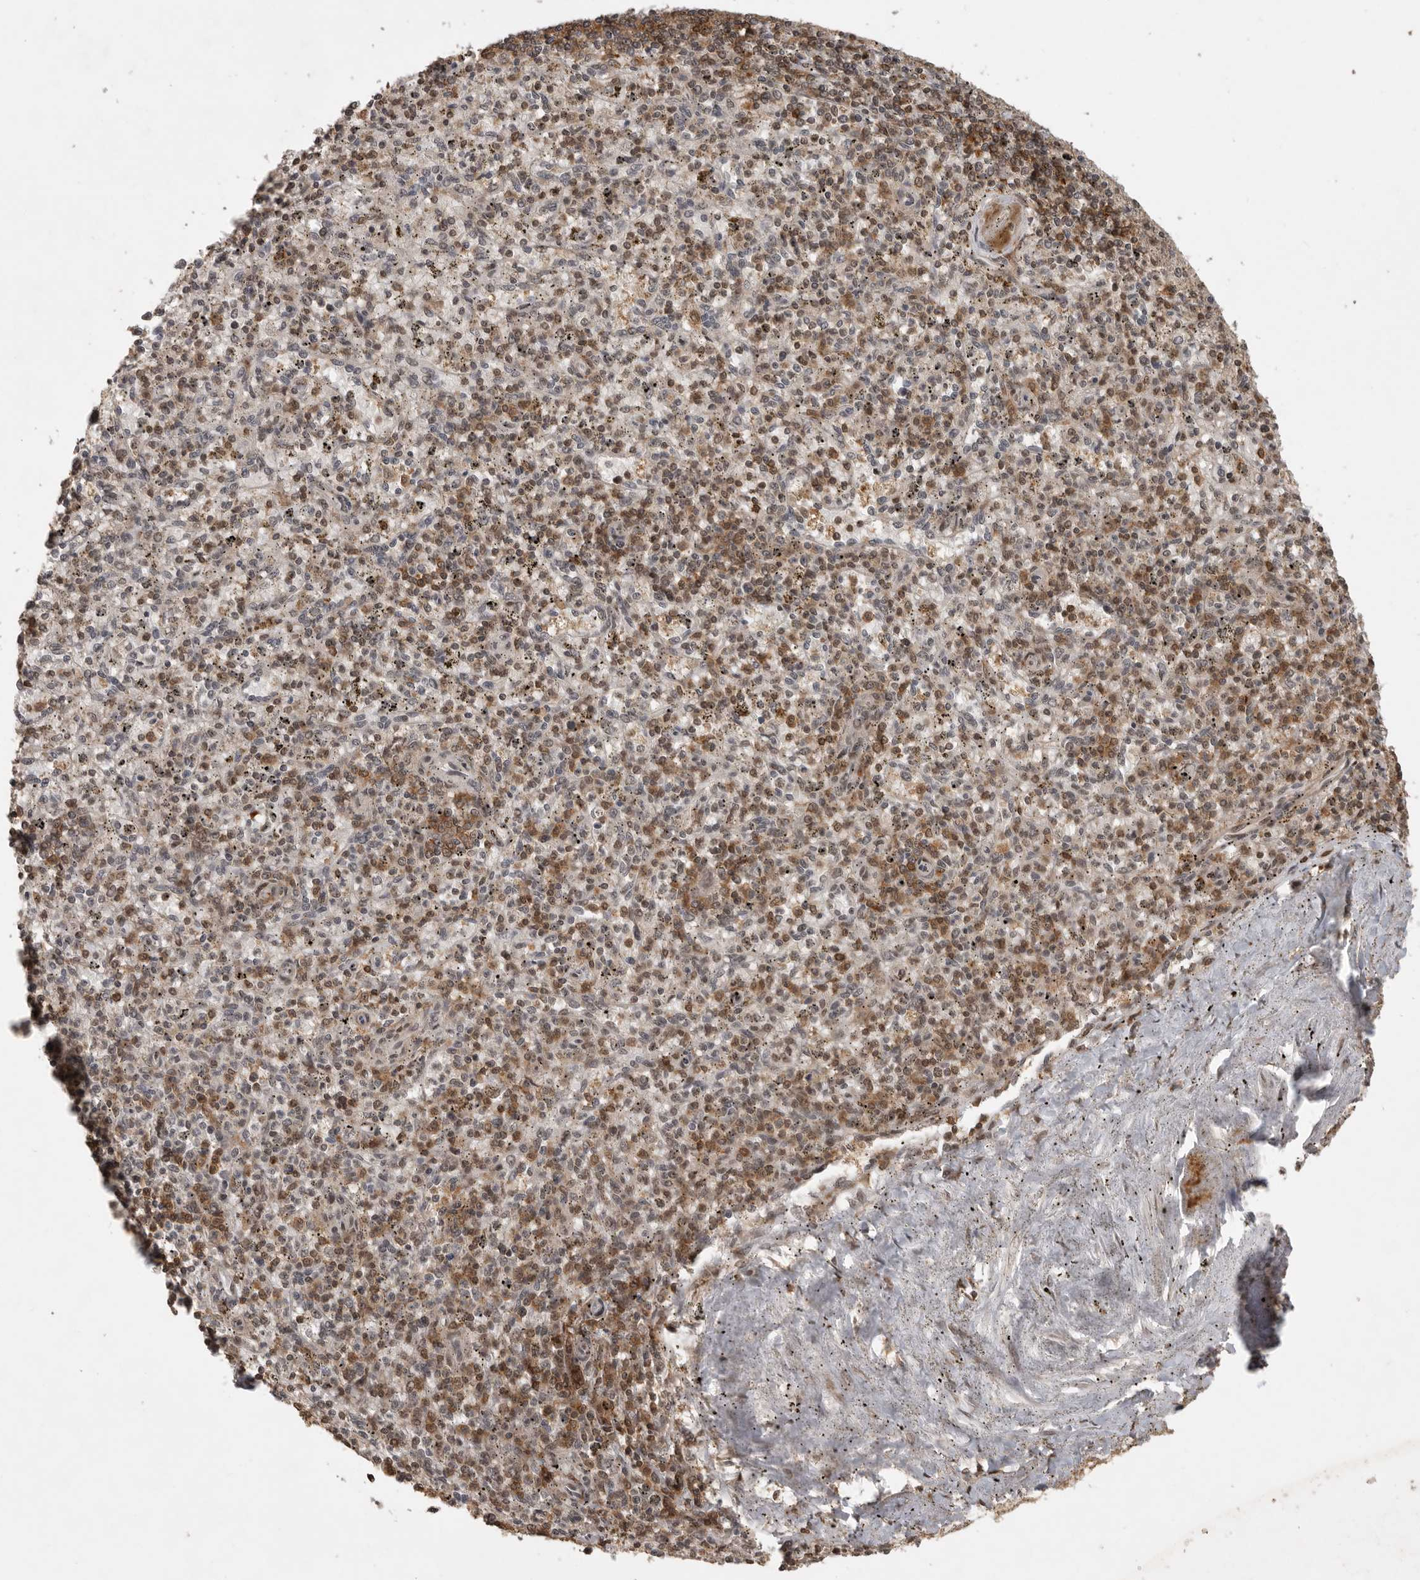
{"staining": {"intensity": "moderate", "quantity": "25%-75%", "location": "cytoplasmic/membranous"}, "tissue": "spleen", "cell_type": "Cells in red pulp", "image_type": "normal", "snomed": [{"axis": "morphology", "description": "Normal tissue, NOS"}, {"axis": "topography", "description": "Spleen"}], "caption": "The image demonstrates a brown stain indicating the presence of a protein in the cytoplasmic/membranous of cells in red pulp in spleen. Immunohistochemistry stains the protein of interest in brown and the nuclei are stained blue.", "gene": "CBLL1", "patient": {"sex": "male", "age": 72}}